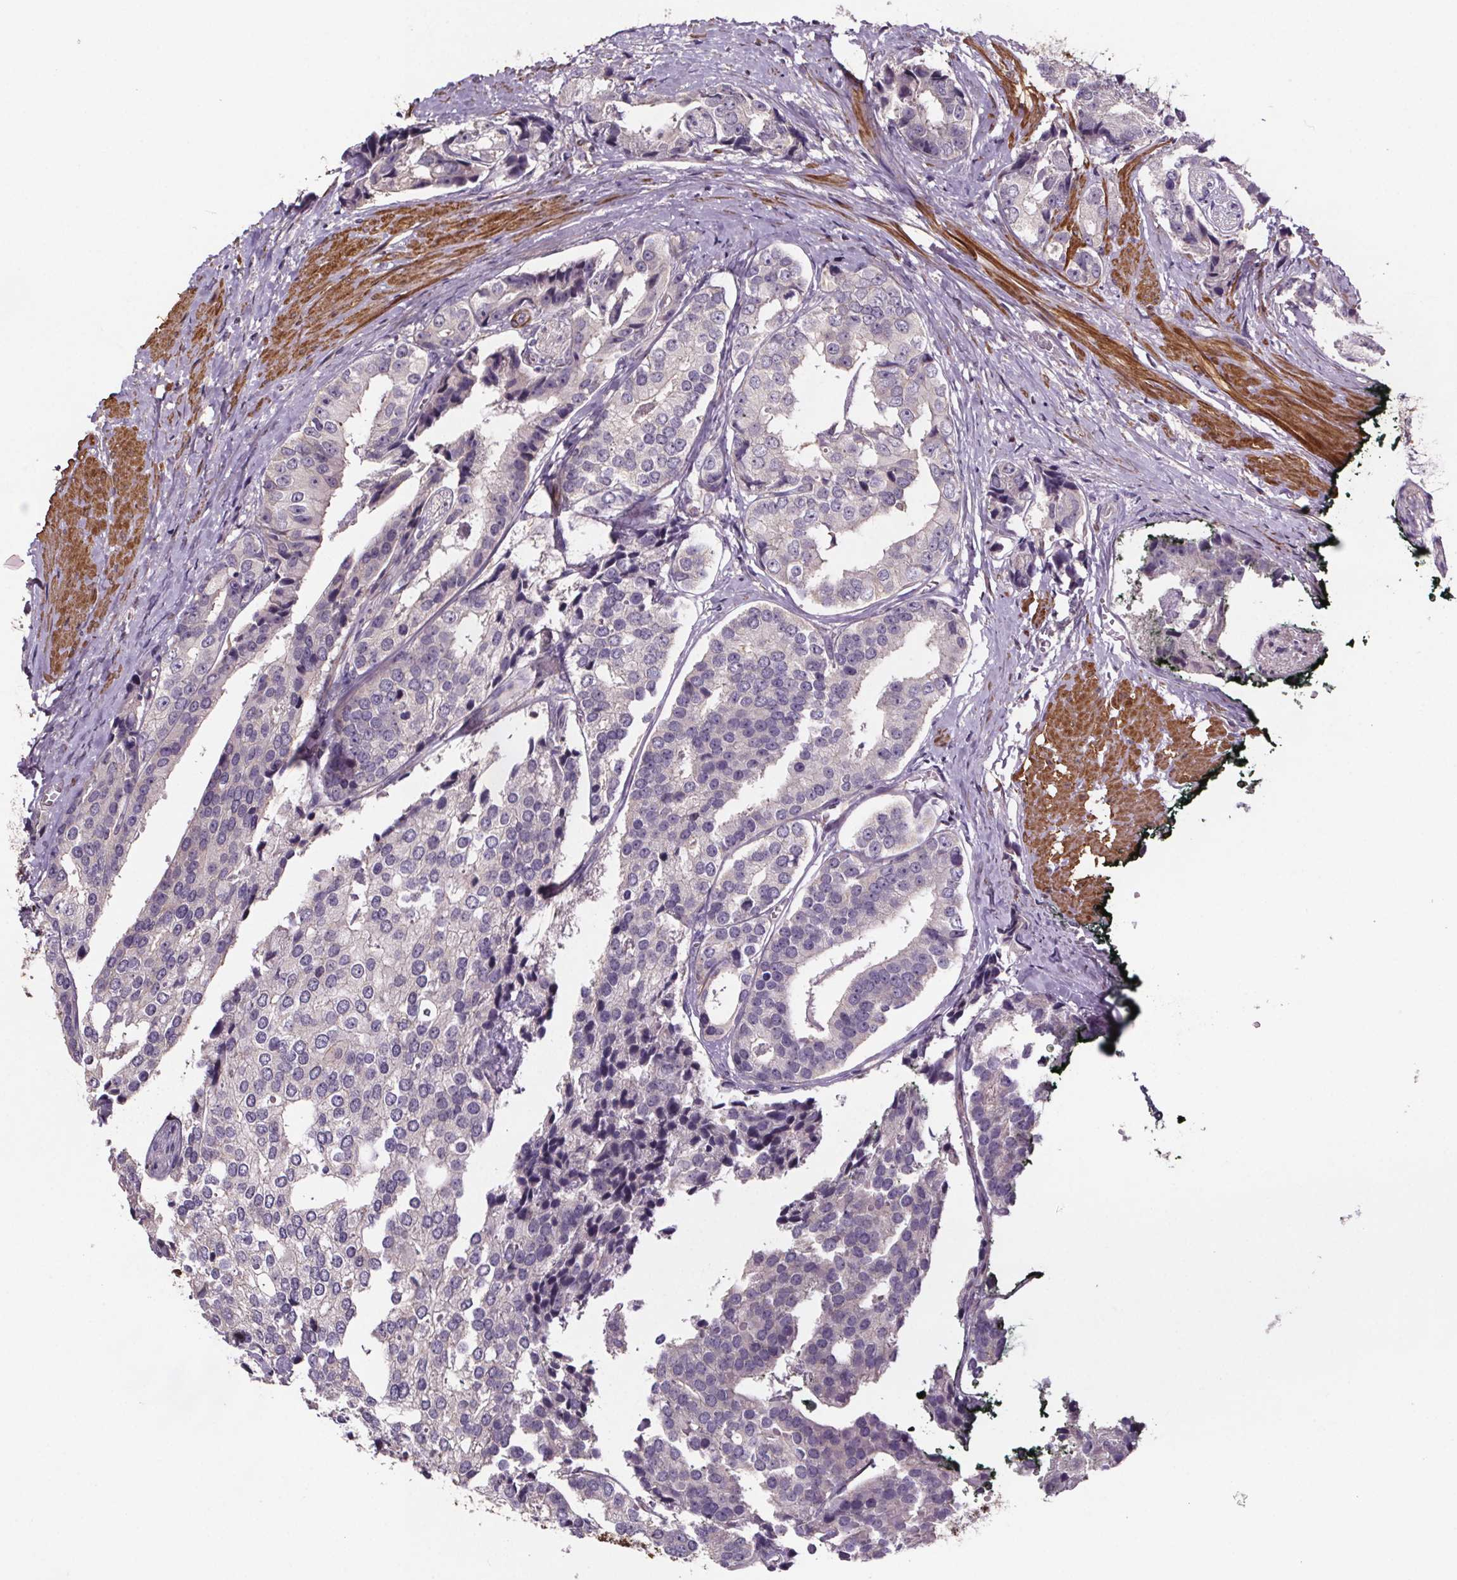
{"staining": {"intensity": "negative", "quantity": "none", "location": "none"}, "tissue": "prostate cancer", "cell_type": "Tumor cells", "image_type": "cancer", "snomed": [{"axis": "morphology", "description": "Adenocarcinoma, High grade"}, {"axis": "topography", "description": "Prostate"}], "caption": "The IHC photomicrograph has no significant staining in tumor cells of prostate high-grade adenocarcinoma tissue.", "gene": "CLN3", "patient": {"sex": "male", "age": 71}}